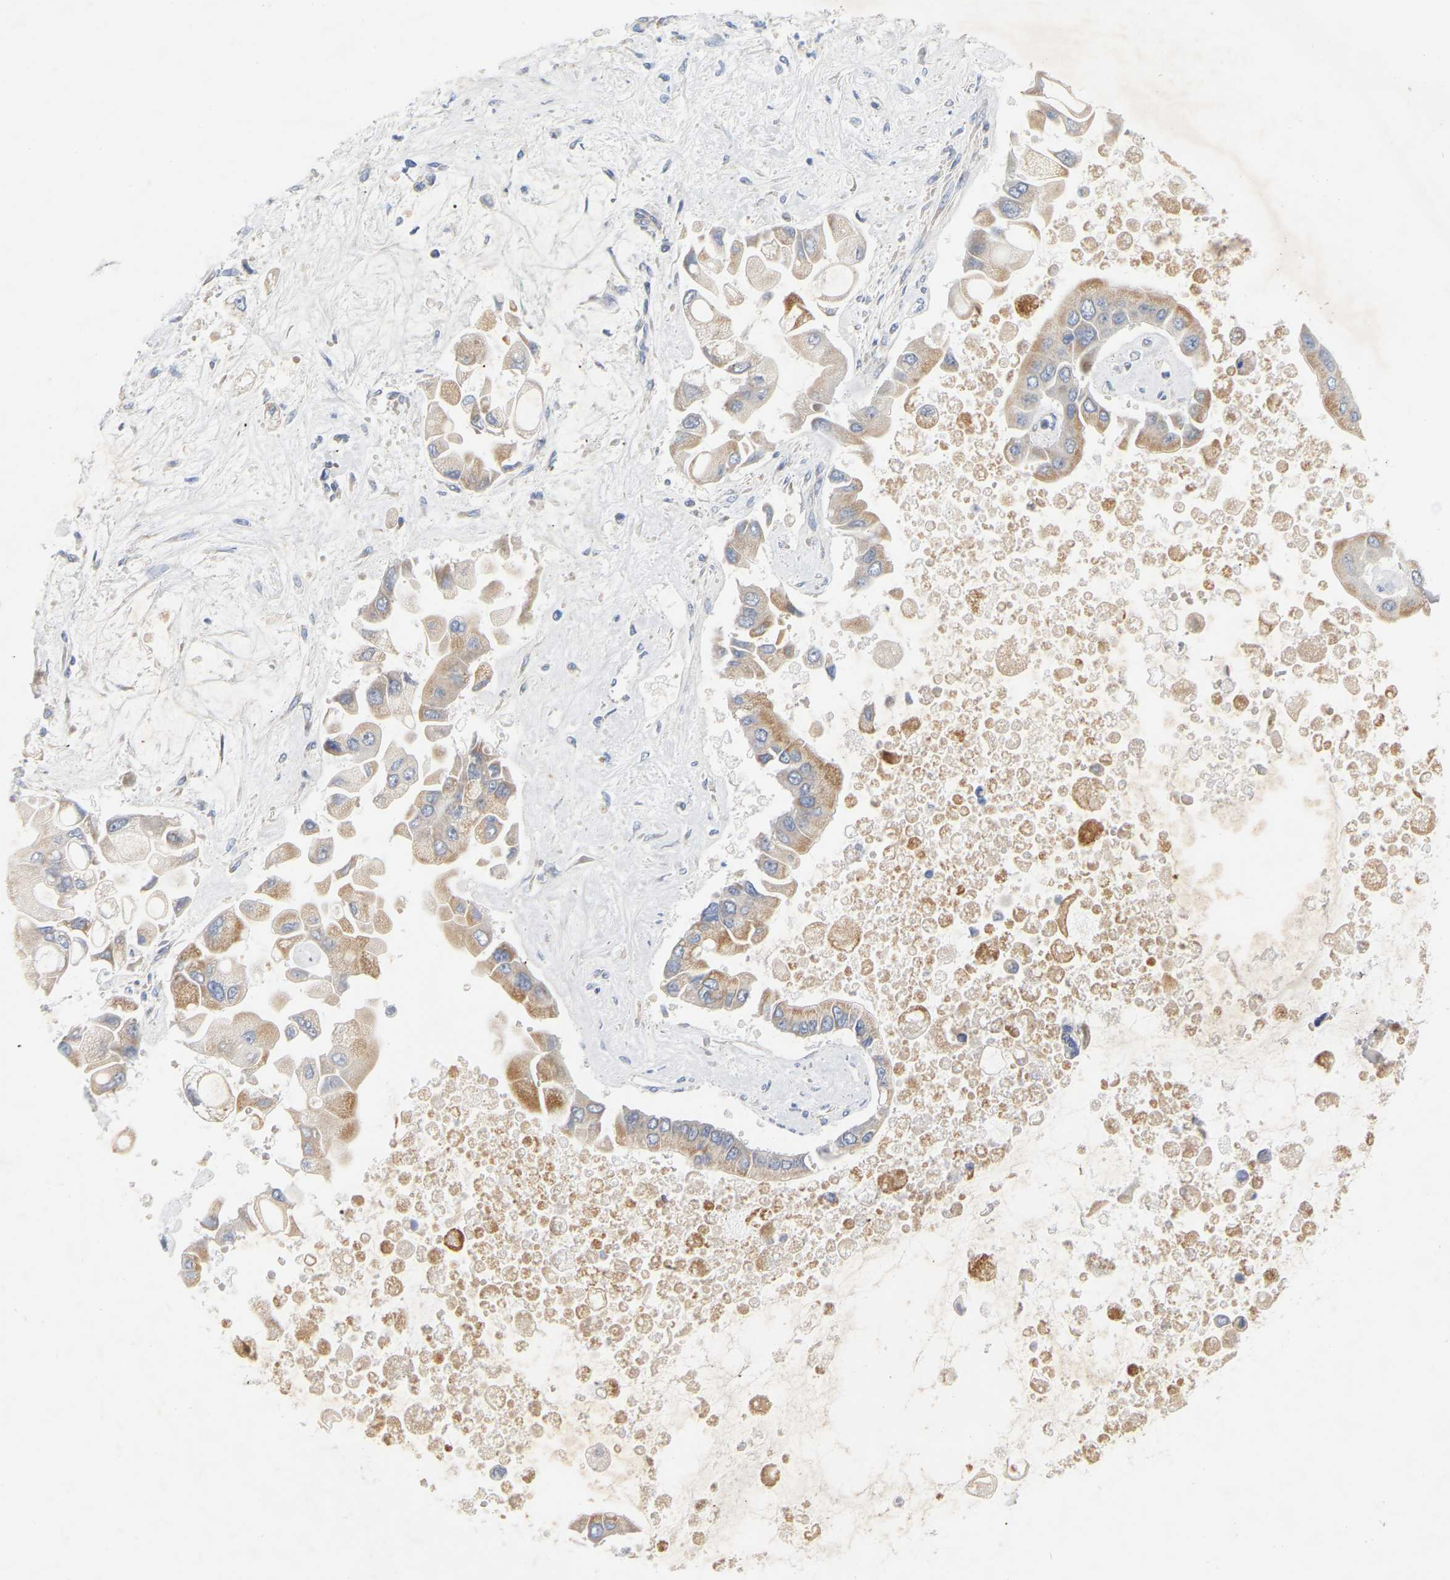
{"staining": {"intensity": "moderate", "quantity": ">75%", "location": "cytoplasmic/membranous"}, "tissue": "liver cancer", "cell_type": "Tumor cells", "image_type": "cancer", "snomed": [{"axis": "morphology", "description": "Cholangiocarcinoma"}, {"axis": "topography", "description": "Liver"}], "caption": "About >75% of tumor cells in human liver cholangiocarcinoma reveal moderate cytoplasmic/membranous protein expression as visualized by brown immunohistochemical staining.", "gene": "MINDY4", "patient": {"sex": "male", "age": 50}}